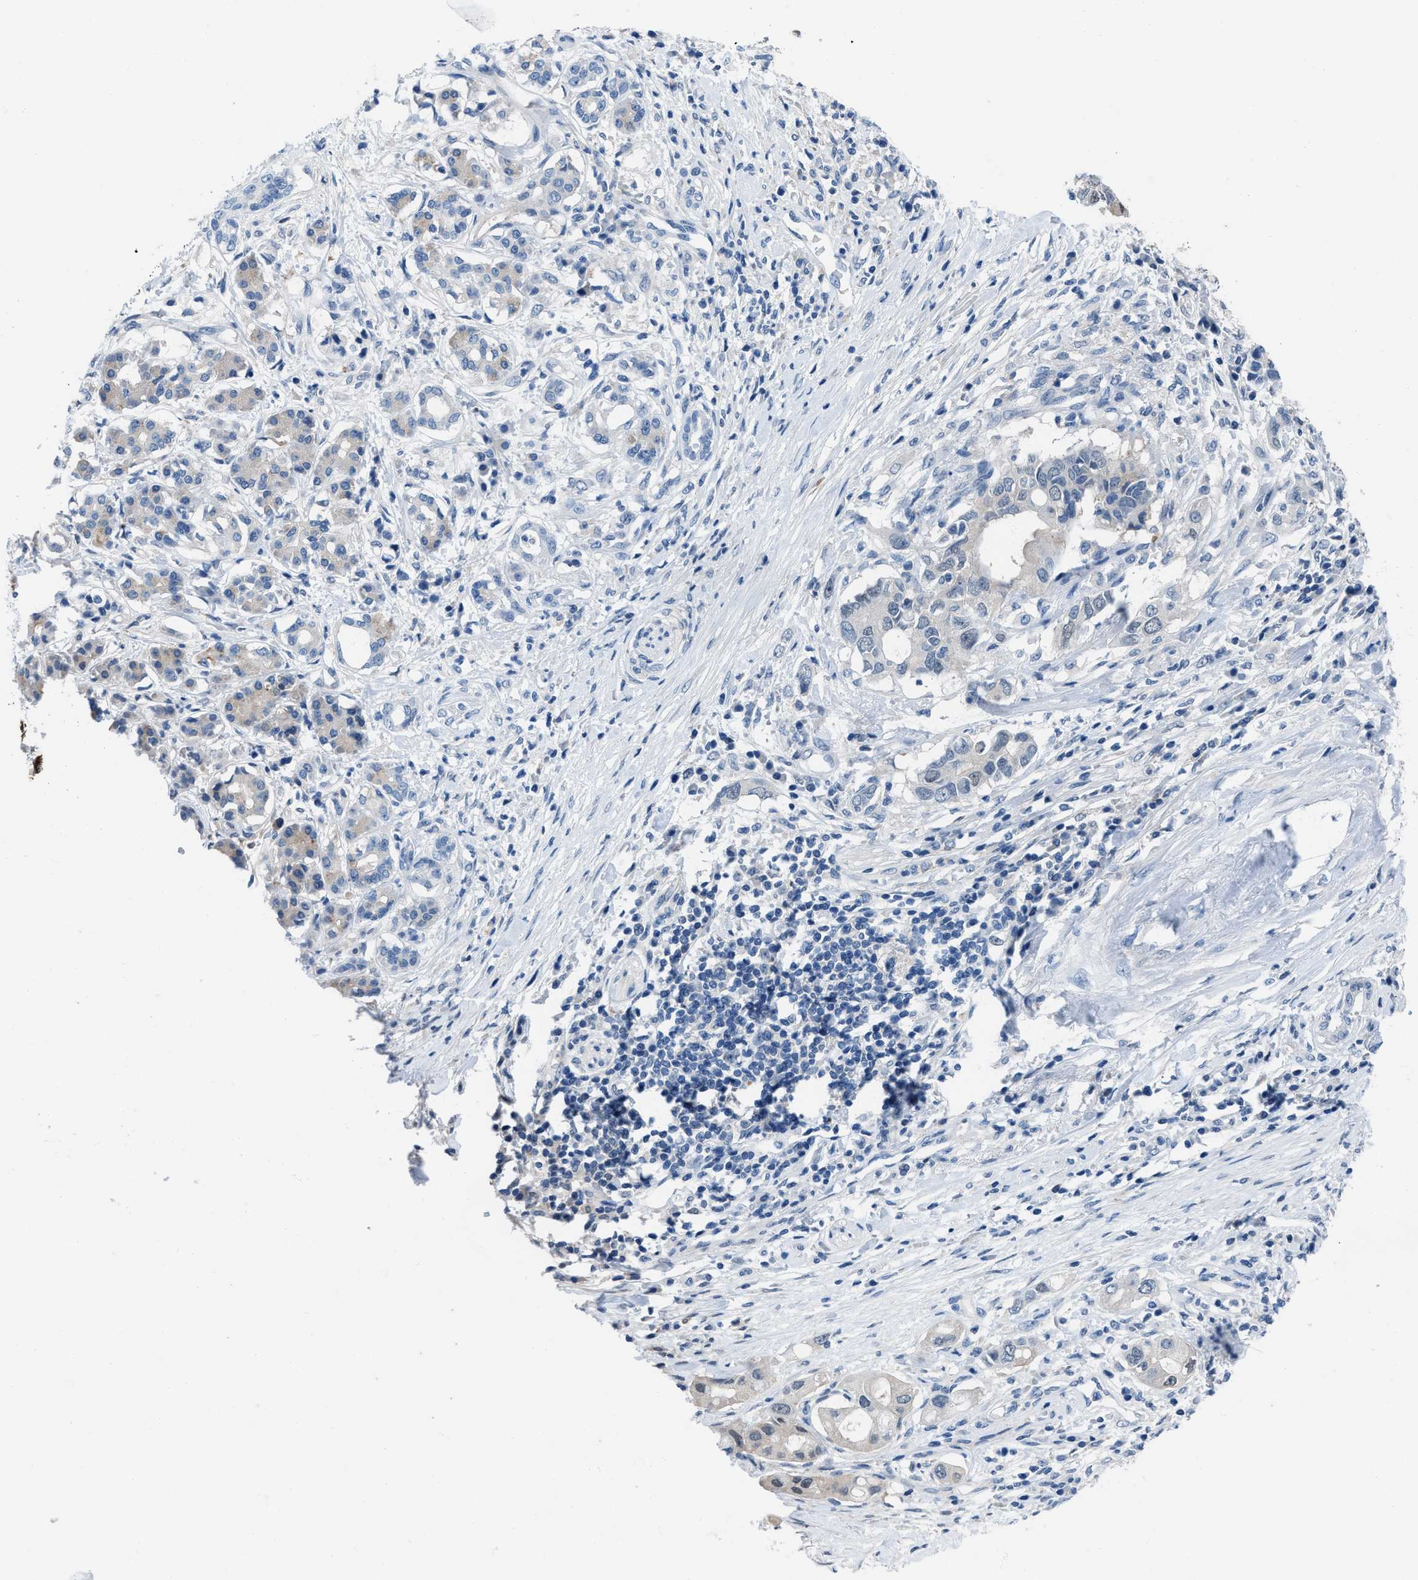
{"staining": {"intensity": "negative", "quantity": "none", "location": "none"}, "tissue": "pancreatic cancer", "cell_type": "Tumor cells", "image_type": "cancer", "snomed": [{"axis": "morphology", "description": "Adenocarcinoma, NOS"}, {"axis": "topography", "description": "Pancreas"}], "caption": "Pancreatic adenocarcinoma stained for a protein using immunohistochemistry reveals no staining tumor cells.", "gene": "NUDT5", "patient": {"sex": "female", "age": 56}}